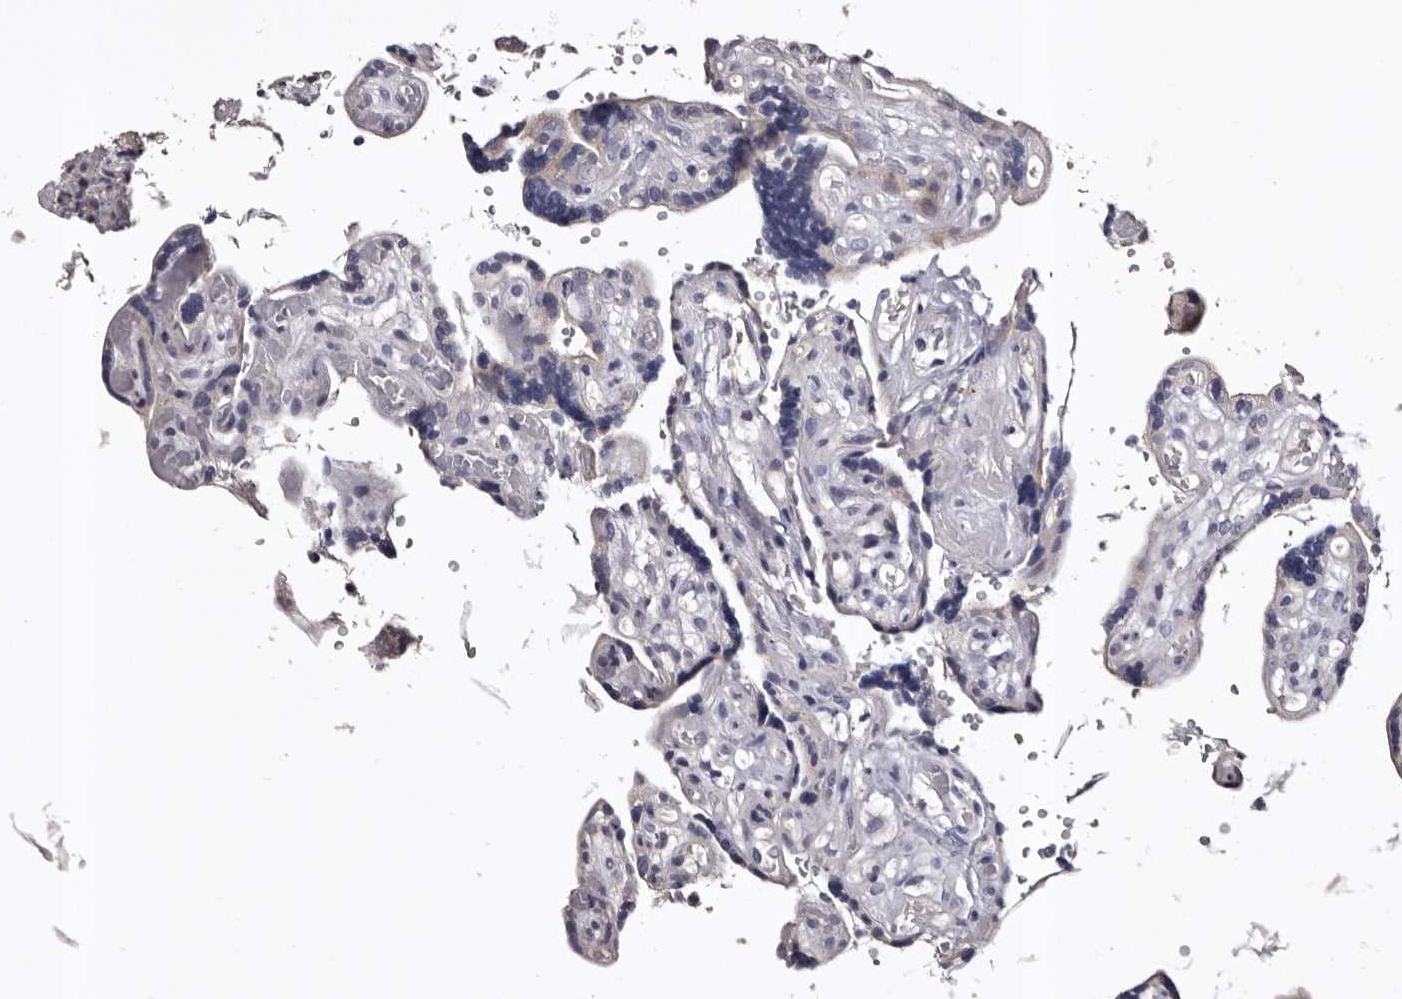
{"staining": {"intensity": "negative", "quantity": "none", "location": "none"}, "tissue": "placenta", "cell_type": "Decidual cells", "image_type": "normal", "snomed": [{"axis": "morphology", "description": "Normal tissue, NOS"}, {"axis": "topography", "description": "Placenta"}], "caption": "Unremarkable placenta was stained to show a protein in brown. There is no significant expression in decidual cells.", "gene": "SLC10A4", "patient": {"sex": "female", "age": 30}}